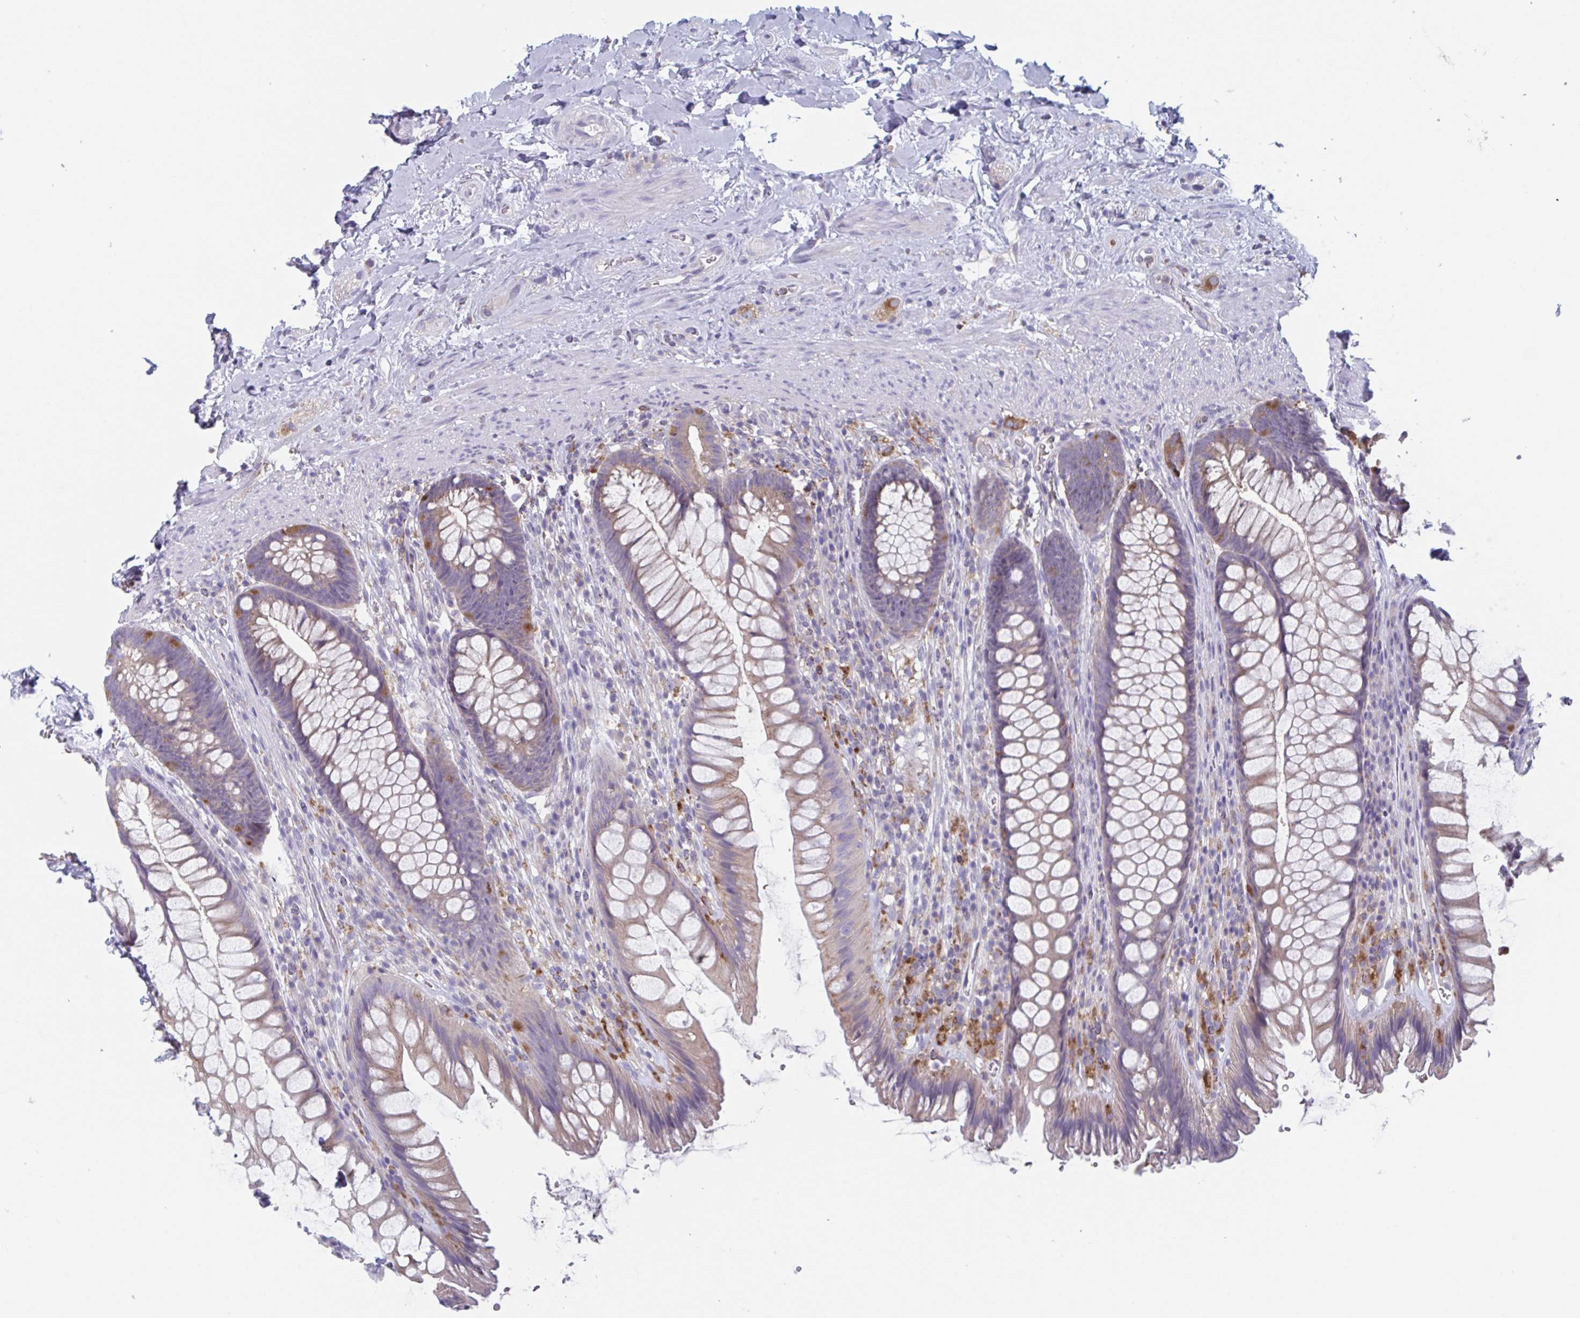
{"staining": {"intensity": "weak", "quantity": "25%-75%", "location": "cytoplasmic/membranous"}, "tissue": "rectum", "cell_type": "Glandular cells", "image_type": "normal", "snomed": [{"axis": "morphology", "description": "Normal tissue, NOS"}, {"axis": "topography", "description": "Rectum"}], "caption": "Protein expression analysis of benign human rectum reveals weak cytoplasmic/membranous positivity in about 25%-75% of glandular cells.", "gene": "NIPSNAP1", "patient": {"sex": "male", "age": 53}}